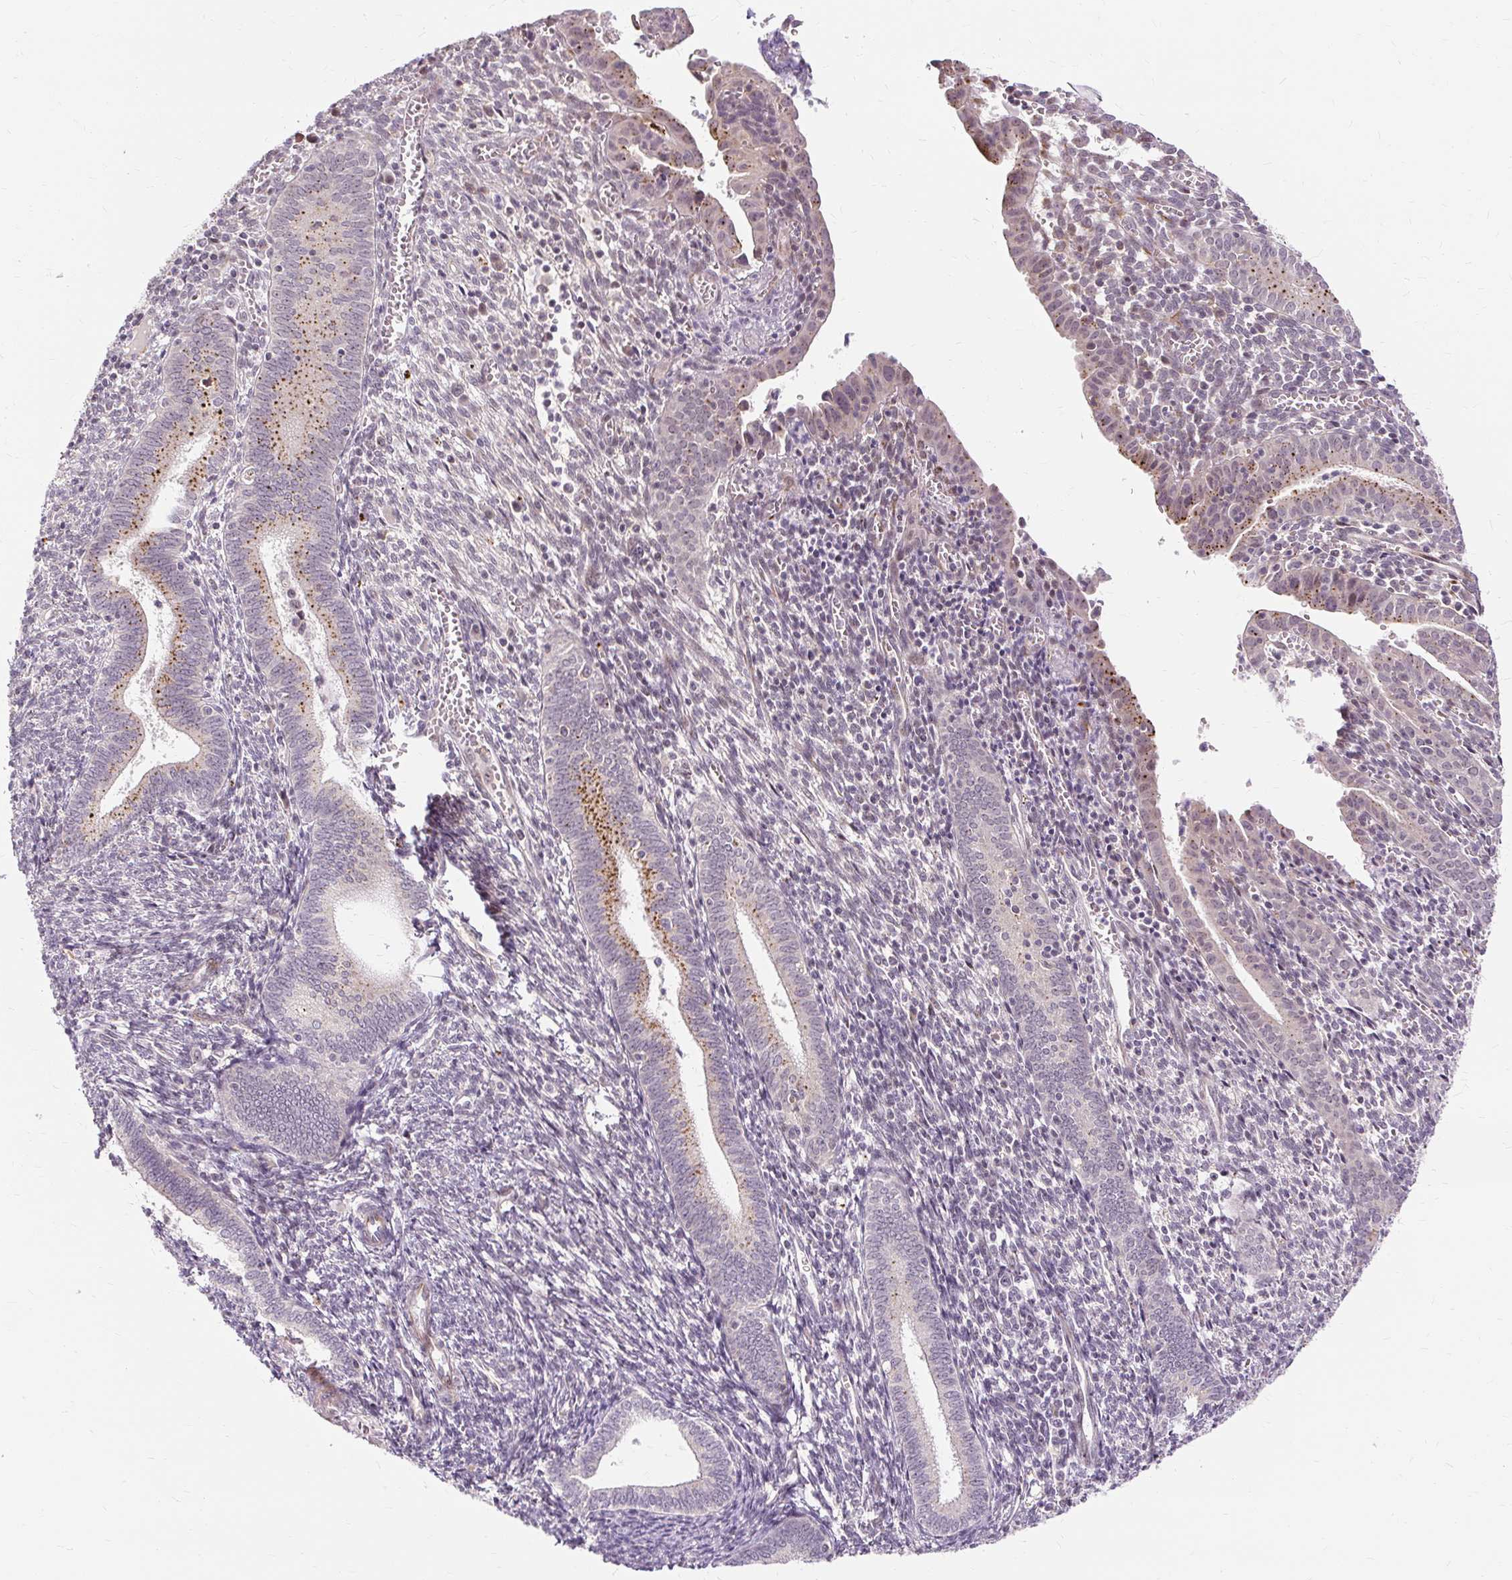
{"staining": {"intensity": "moderate", "quantity": "<25%", "location": "cytoplasmic/membranous"}, "tissue": "endometrium", "cell_type": "Cells in endometrial stroma", "image_type": "normal", "snomed": [{"axis": "morphology", "description": "Normal tissue, NOS"}, {"axis": "topography", "description": "Endometrium"}], "caption": "Endometrium stained for a protein (brown) demonstrates moderate cytoplasmic/membranous positive staining in approximately <25% of cells in endometrial stroma.", "gene": "MMACHC", "patient": {"sex": "female", "age": 41}}